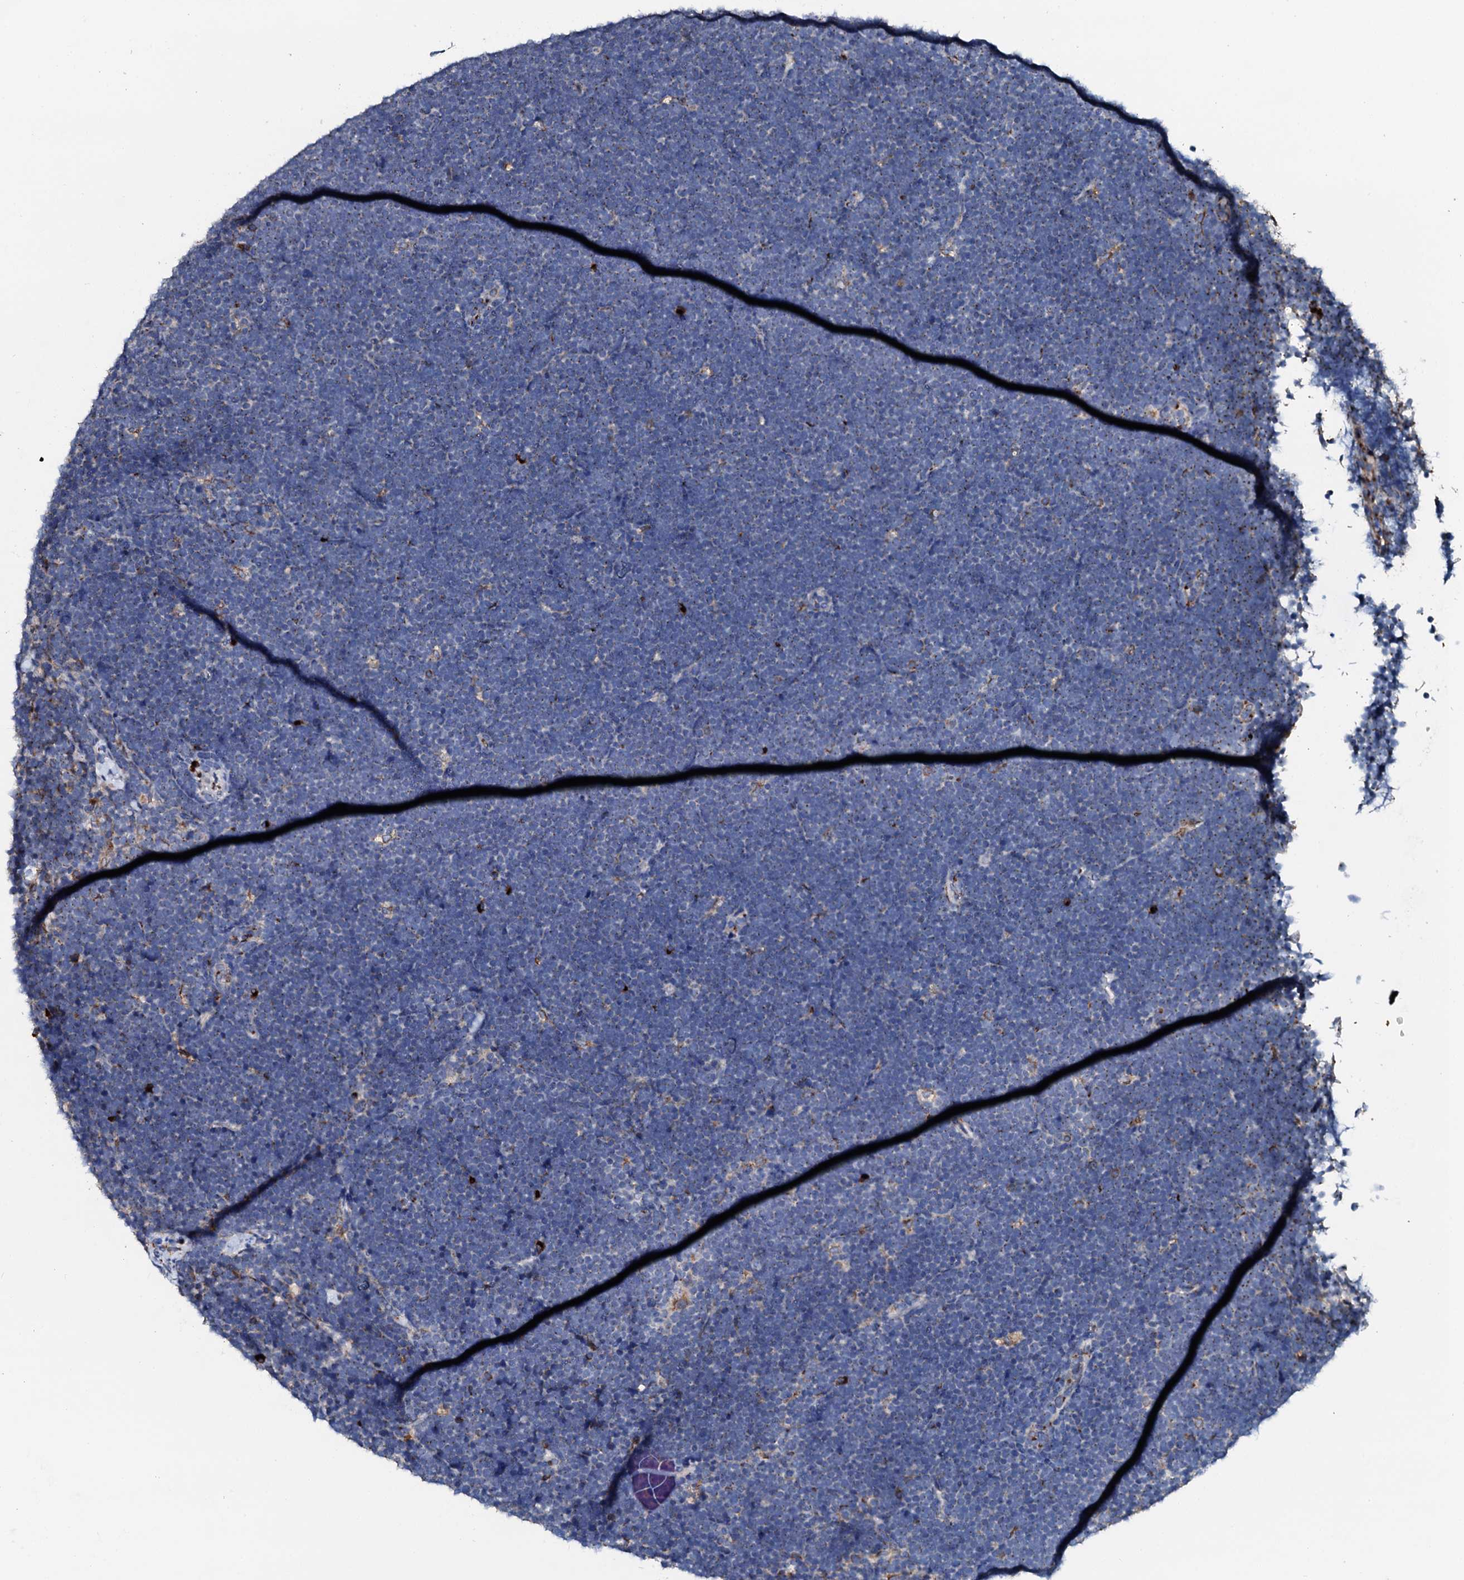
{"staining": {"intensity": "negative", "quantity": "none", "location": "none"}, "tissue": "lymphoma", "cell_type": "Tumor cells", "image_type": "cancer", "snomed": [{"axis": "morphology", "description": "Malignant lymphoma, non-Hodgkin's type, High grade"}, {"axis": "topography", "description": "Lymph node"}], "caption": "This is an immunohistochemistry (IHC) micrograph of human malignant lymphoma, non-Hodgkin's type (high-grade). There is no staining in tumor cells.", "gene": "LMAN1", "patient": {"sex": "male", "age": 13}}